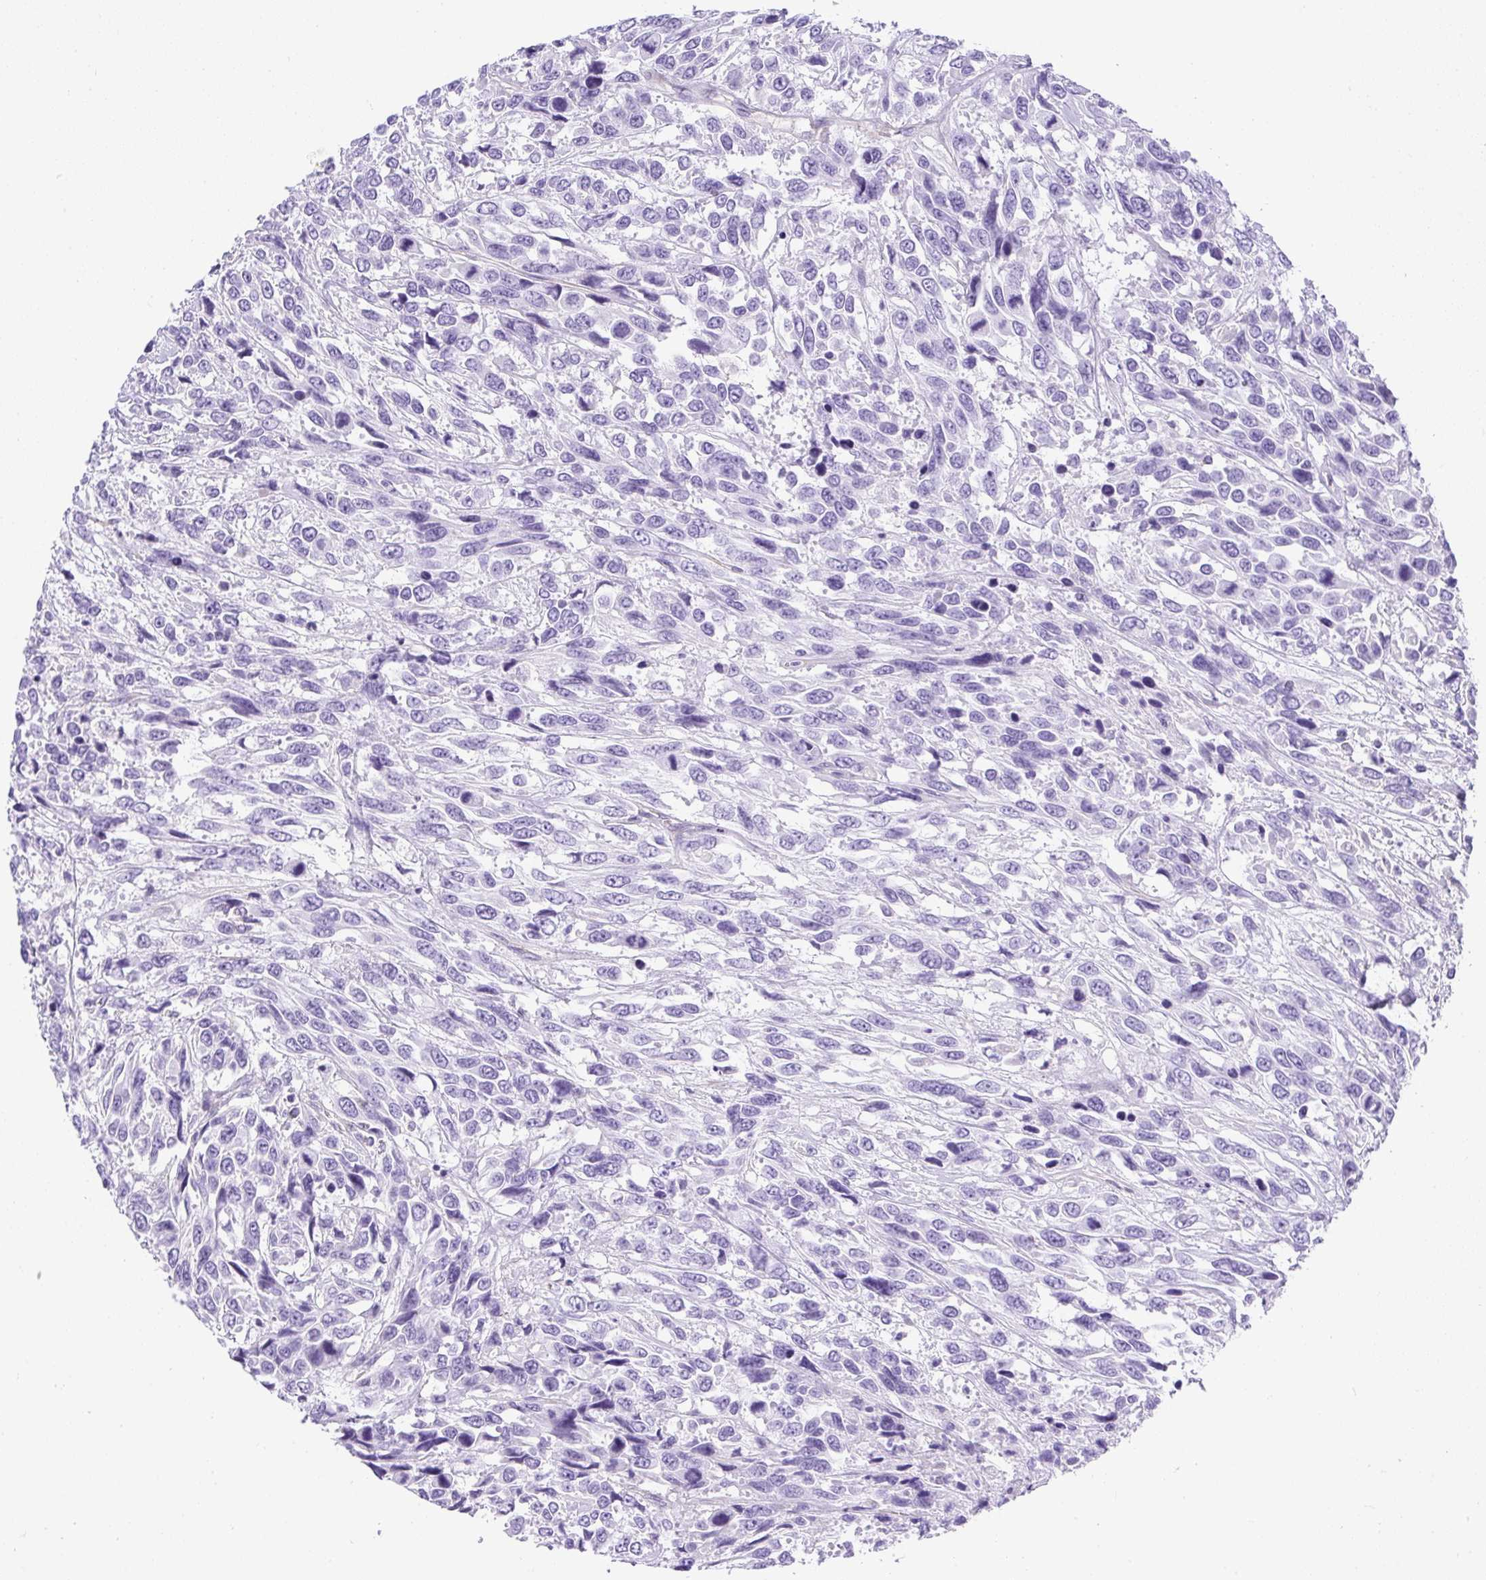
{"staining": {"intensity": "negative", "quantity": "none", "location": "none"}, "tissue": "urothelial cancer", "cell_type": "Tumor cells", "image_type": "cancer", "snomed": [{"axis": "morphology", "description": "Urothelial carcinoma, High grade"}, {"axis": "topography", "description": "Urinary bladder"}], "caption": "Tumor cells are negative for protein expression in human urothelial cancer.", "gene": "PLPPR3", "patient": {"sex": "female", "age": 70}}